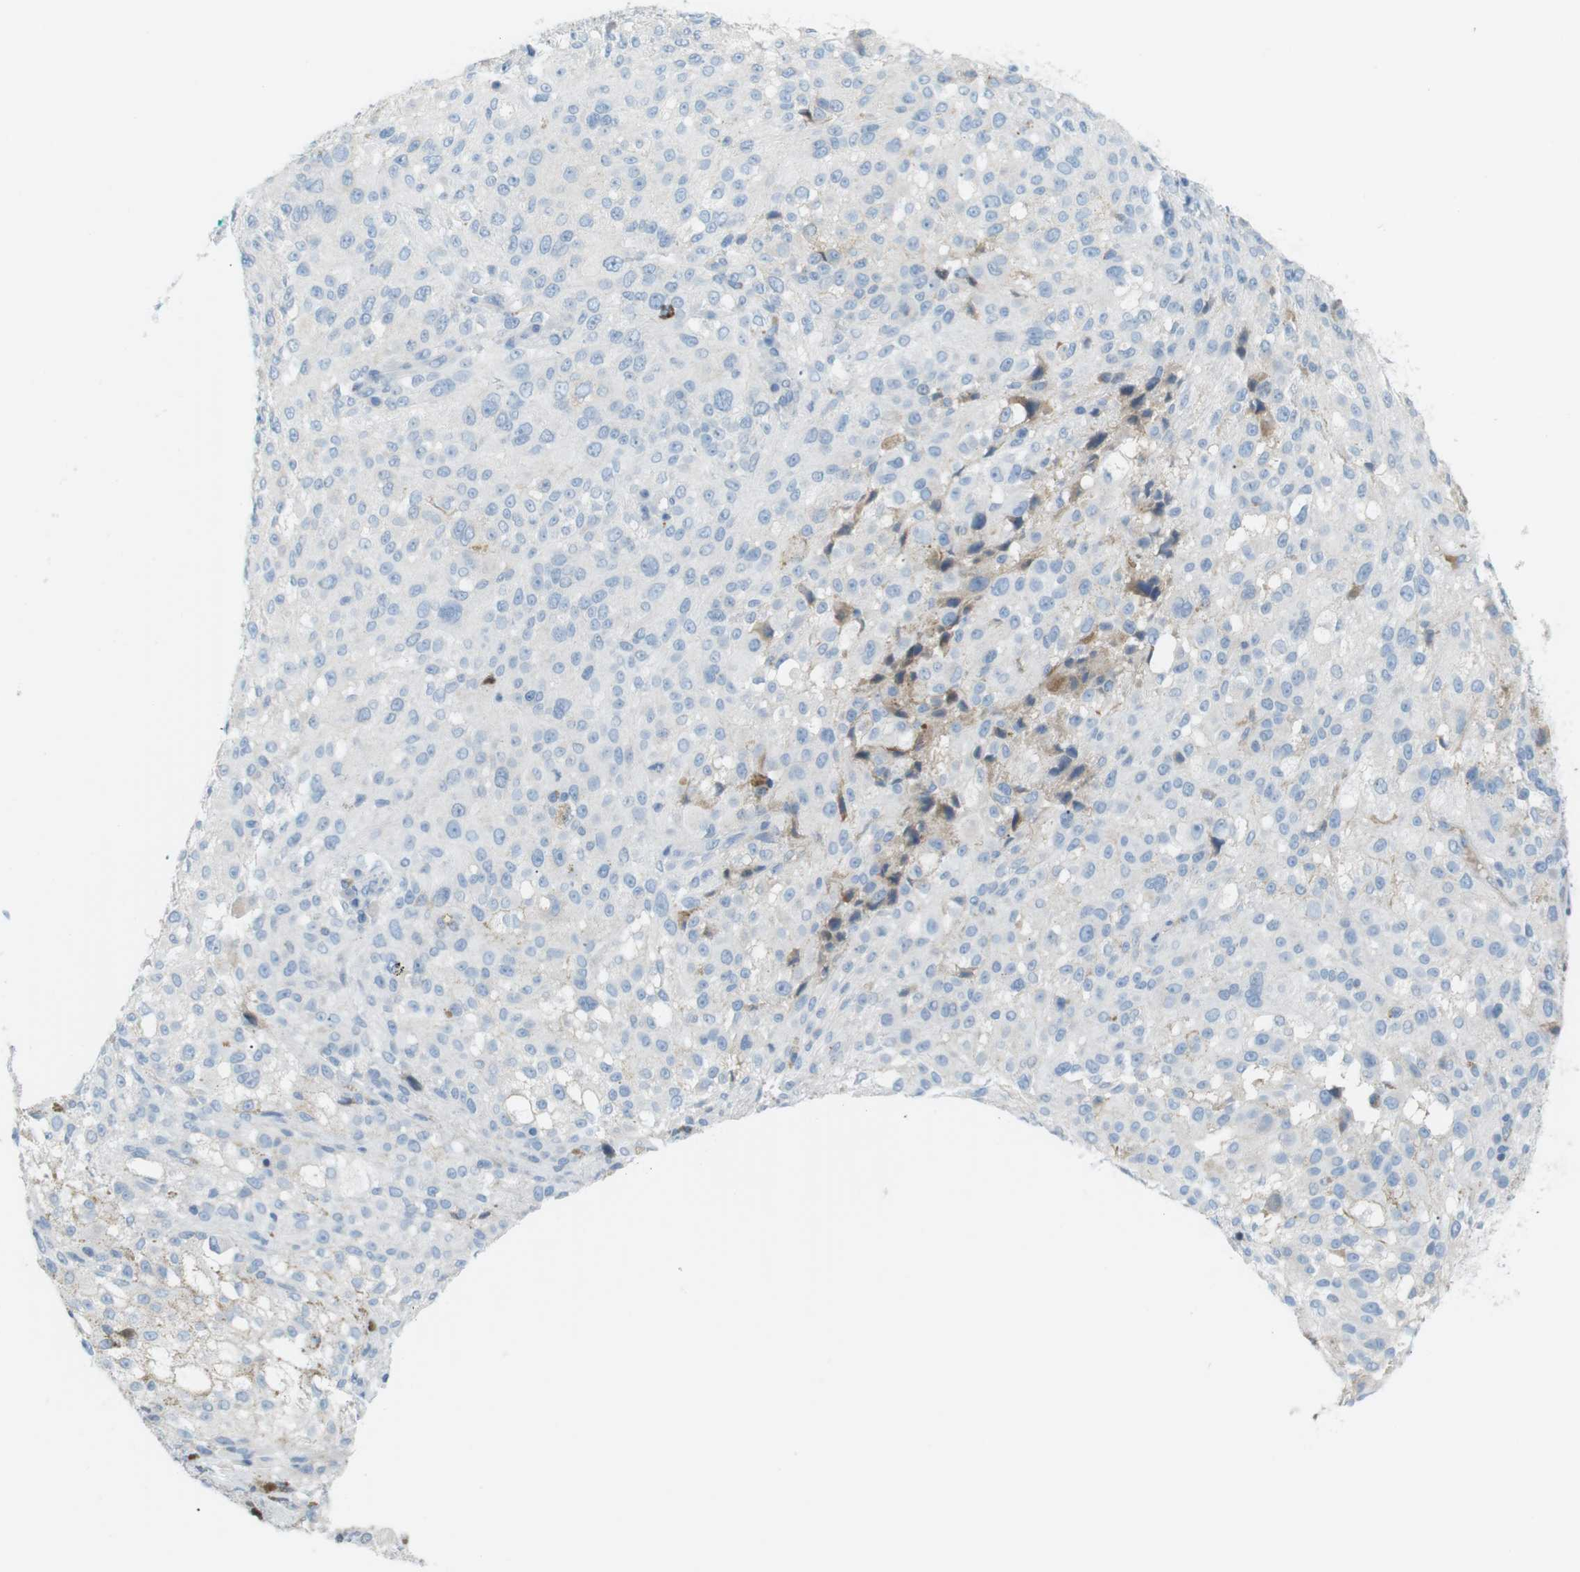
{"staining": {"intensity": "negative", "quantity": "none", "location": "none"}, "tissue": "melanoma", "cell_type": "Tumor cells", "image_type": "cancer", "snomed": [{"axis": "morphology", "description": "Necrosis, NOS"}, {"axis": "morphology", "description": "Malignant melanoma, NOS"}, {"axis": "topography", "description": "Skin"}], "caption": "This is an IHC histopathology image of malignant melanoma. There is no staining in tumor cells.", "gene": "AZGP1", "patient": {"sex": "female", "age": 87}}